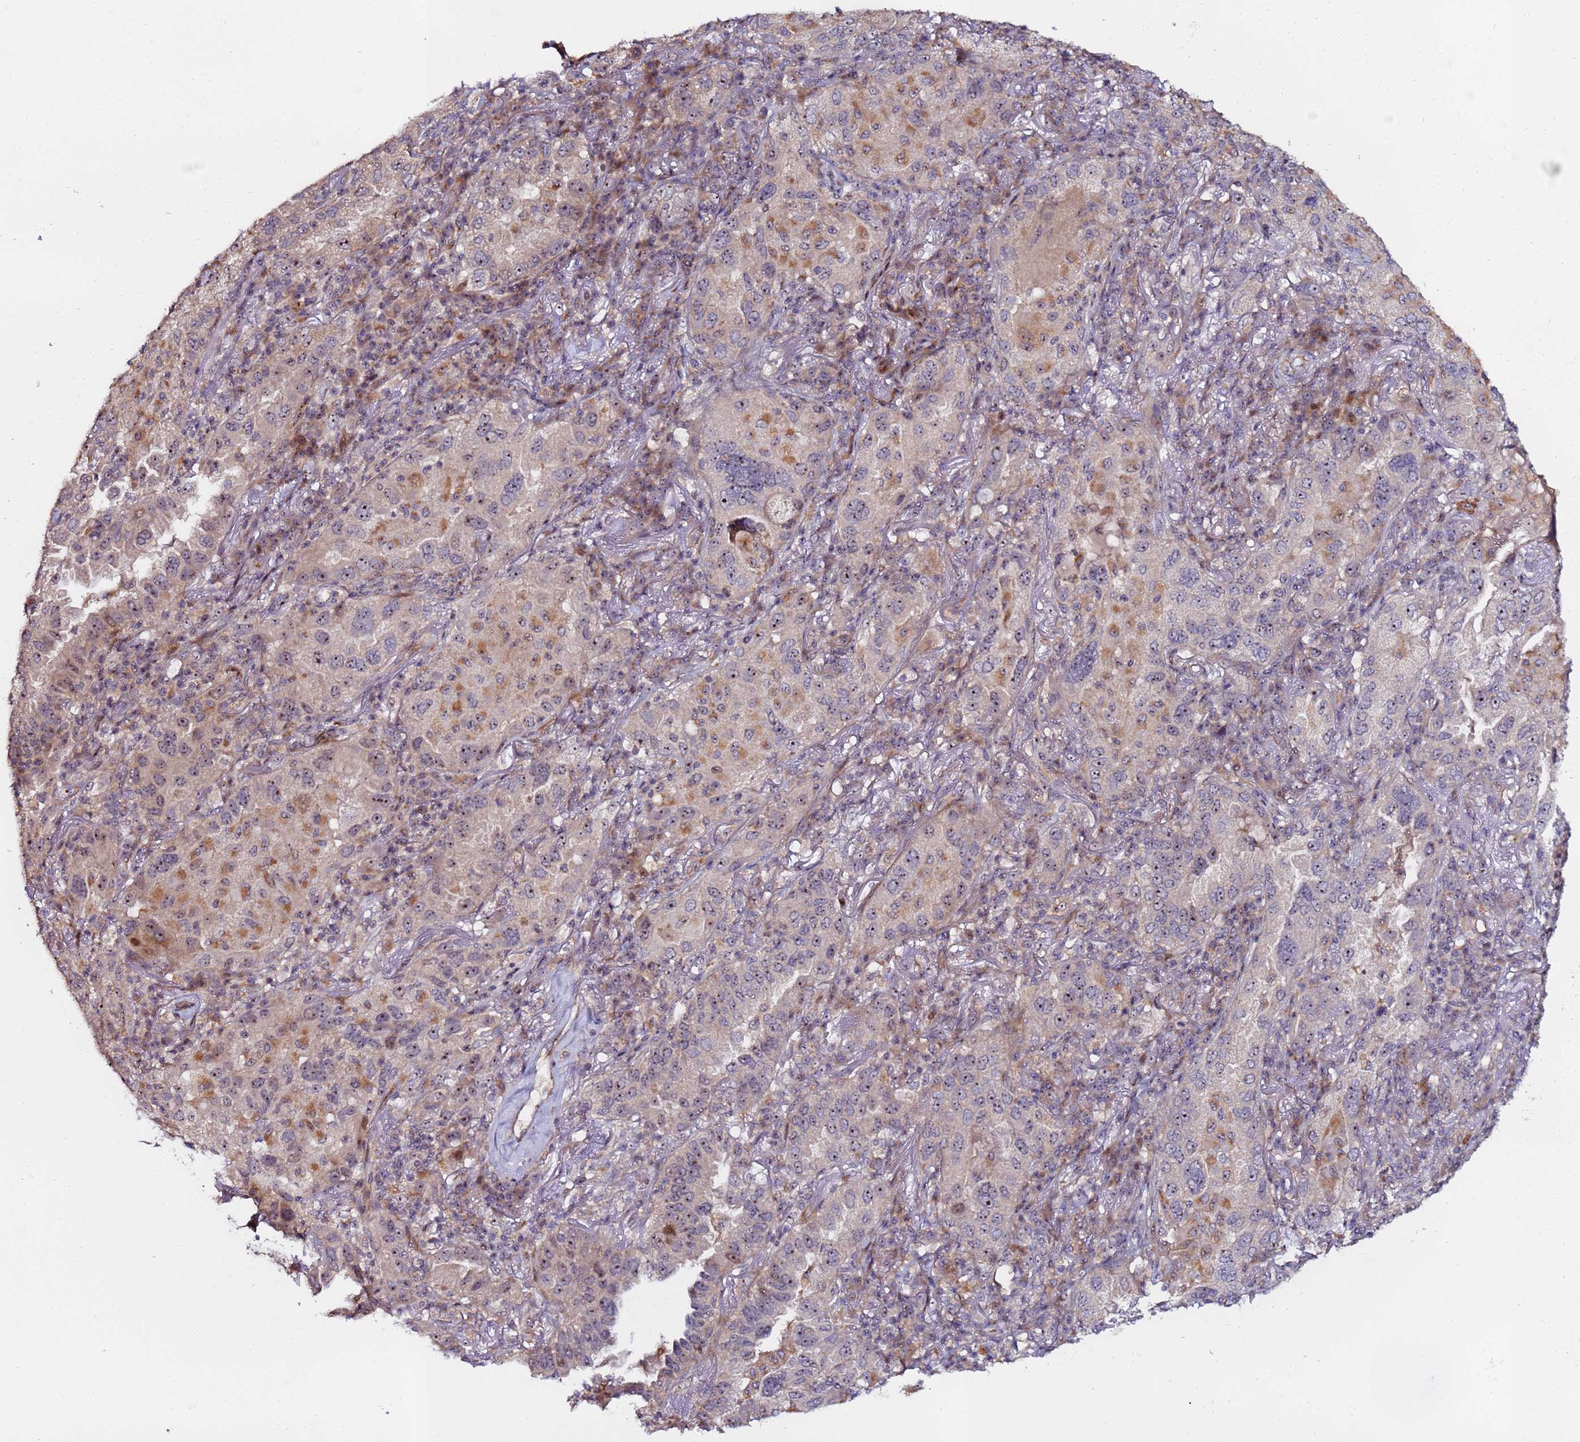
{"staining": {"intensity": "strong", "quantity": "25%-75%", "location": "nuclear"}, "tissue": "lung cancer", "cell_type": "Tumor cells", "image_type": "cancer", "snomed": [{"axis": "morphology", "description": "Adenocarcinoma, NOS"}, {"axis": "topography", "description": "Lung"}], "caption": "About 25%-75% of tumor cells in lung cancer exhibit strong nuclear protein expression as visualized by brown immunohistochemical staining.", "gene": "KRI1", "patient": {"sex": "female", "age": 69}}